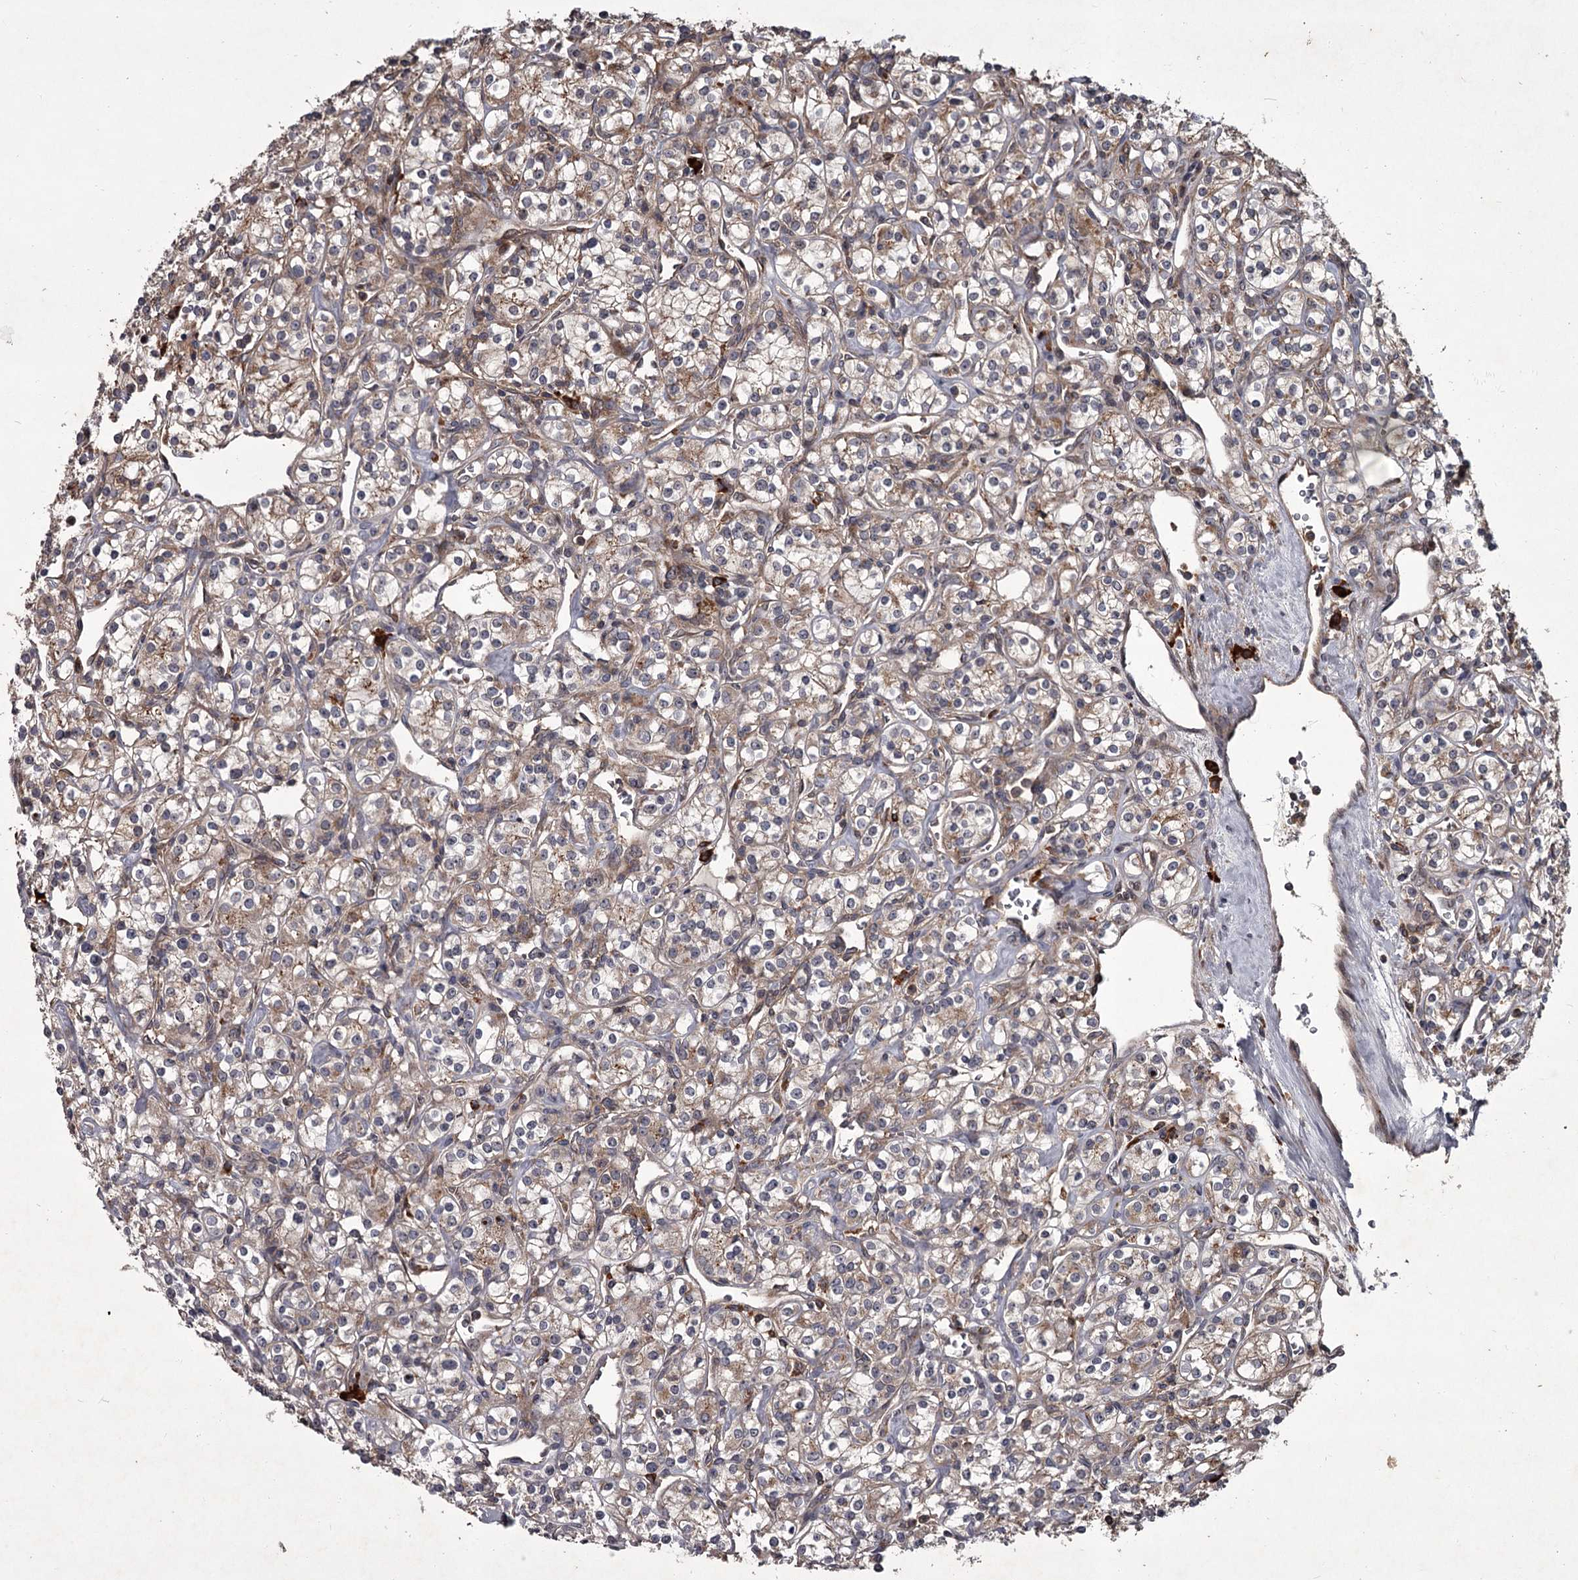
{"staining": {"intensity": "weak", "quantity": "25%-75%", "location": "cytoplasmic/membranous"}, "tissue": "renal cancer", "cell_type": "Tumor cells", "image_type": "cancer", "snomed": [{"axis": "morphology", "description": "Adenocarcinoma, NOS"}, {"axis": "topography", "description": "Kidney"}], "caption": "High-power microscopy captured an immunohistochemistry micrograph of renal adenocarcinoma, revealing weak cytoplasmic/membranous expression in approximately 25%-75% of tumor cells.", "gene": "UNC93B1", "patient": {"sex": "male", "age": 77}}